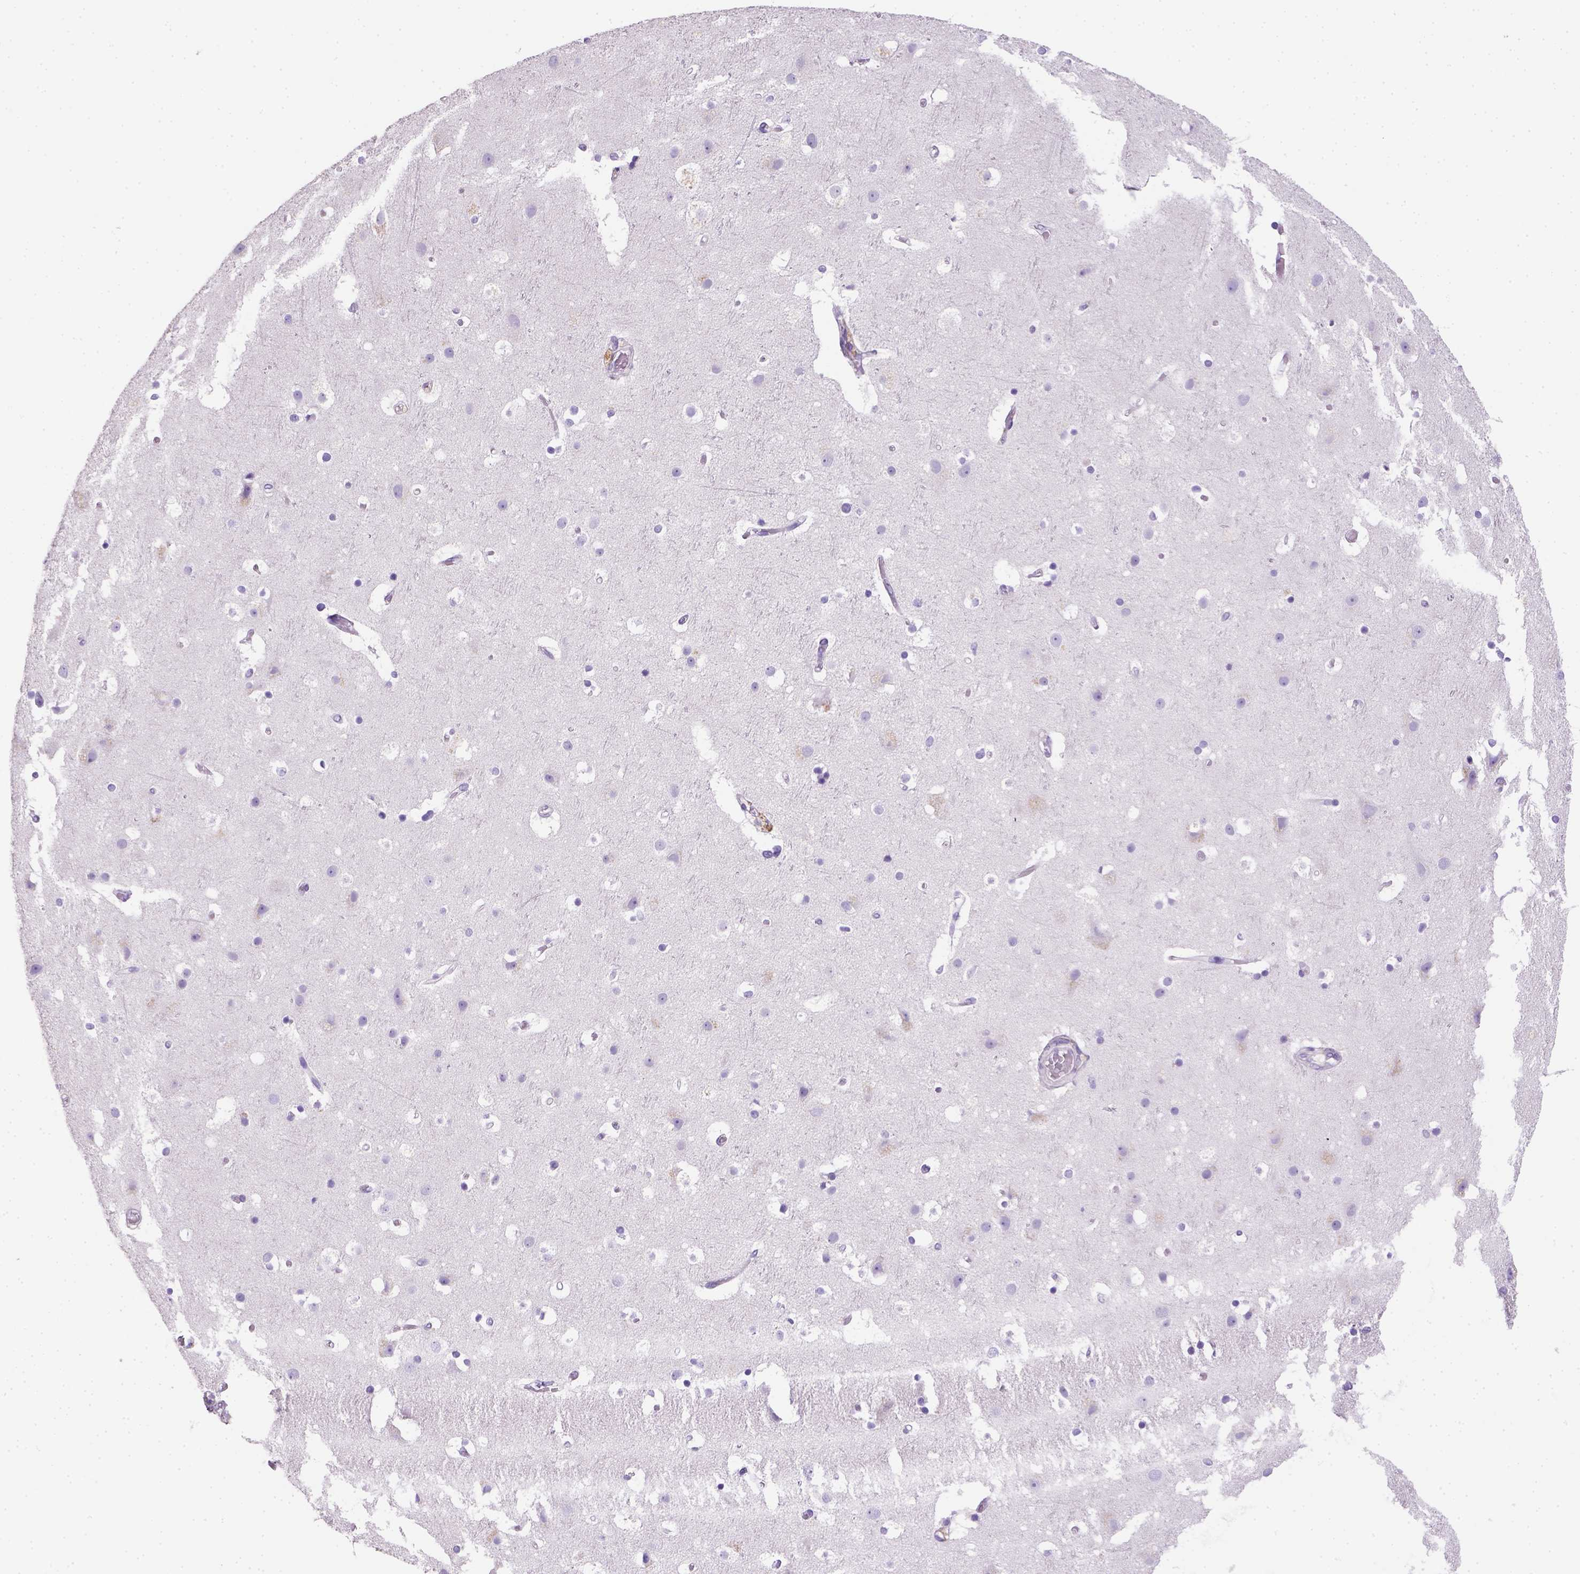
{"staining": {"intensity": "negative", "quantity": "none", "location": "none"}, "tissue": "cerebral cortex", "cell_type": "Endothelial cells", "image_type": "normal", "snomed": [{"axis": "morphology", "description": "Normal tissue, NOS"}, {"axis": "topography", "description": "Cerebral cortex"}], "caption": "Human cerebral cortex stained for a protein using IHC reveals no positivity in endothelial cells.", "gene": "KRT71", "patient": {"sex": "female", "age": 52}}